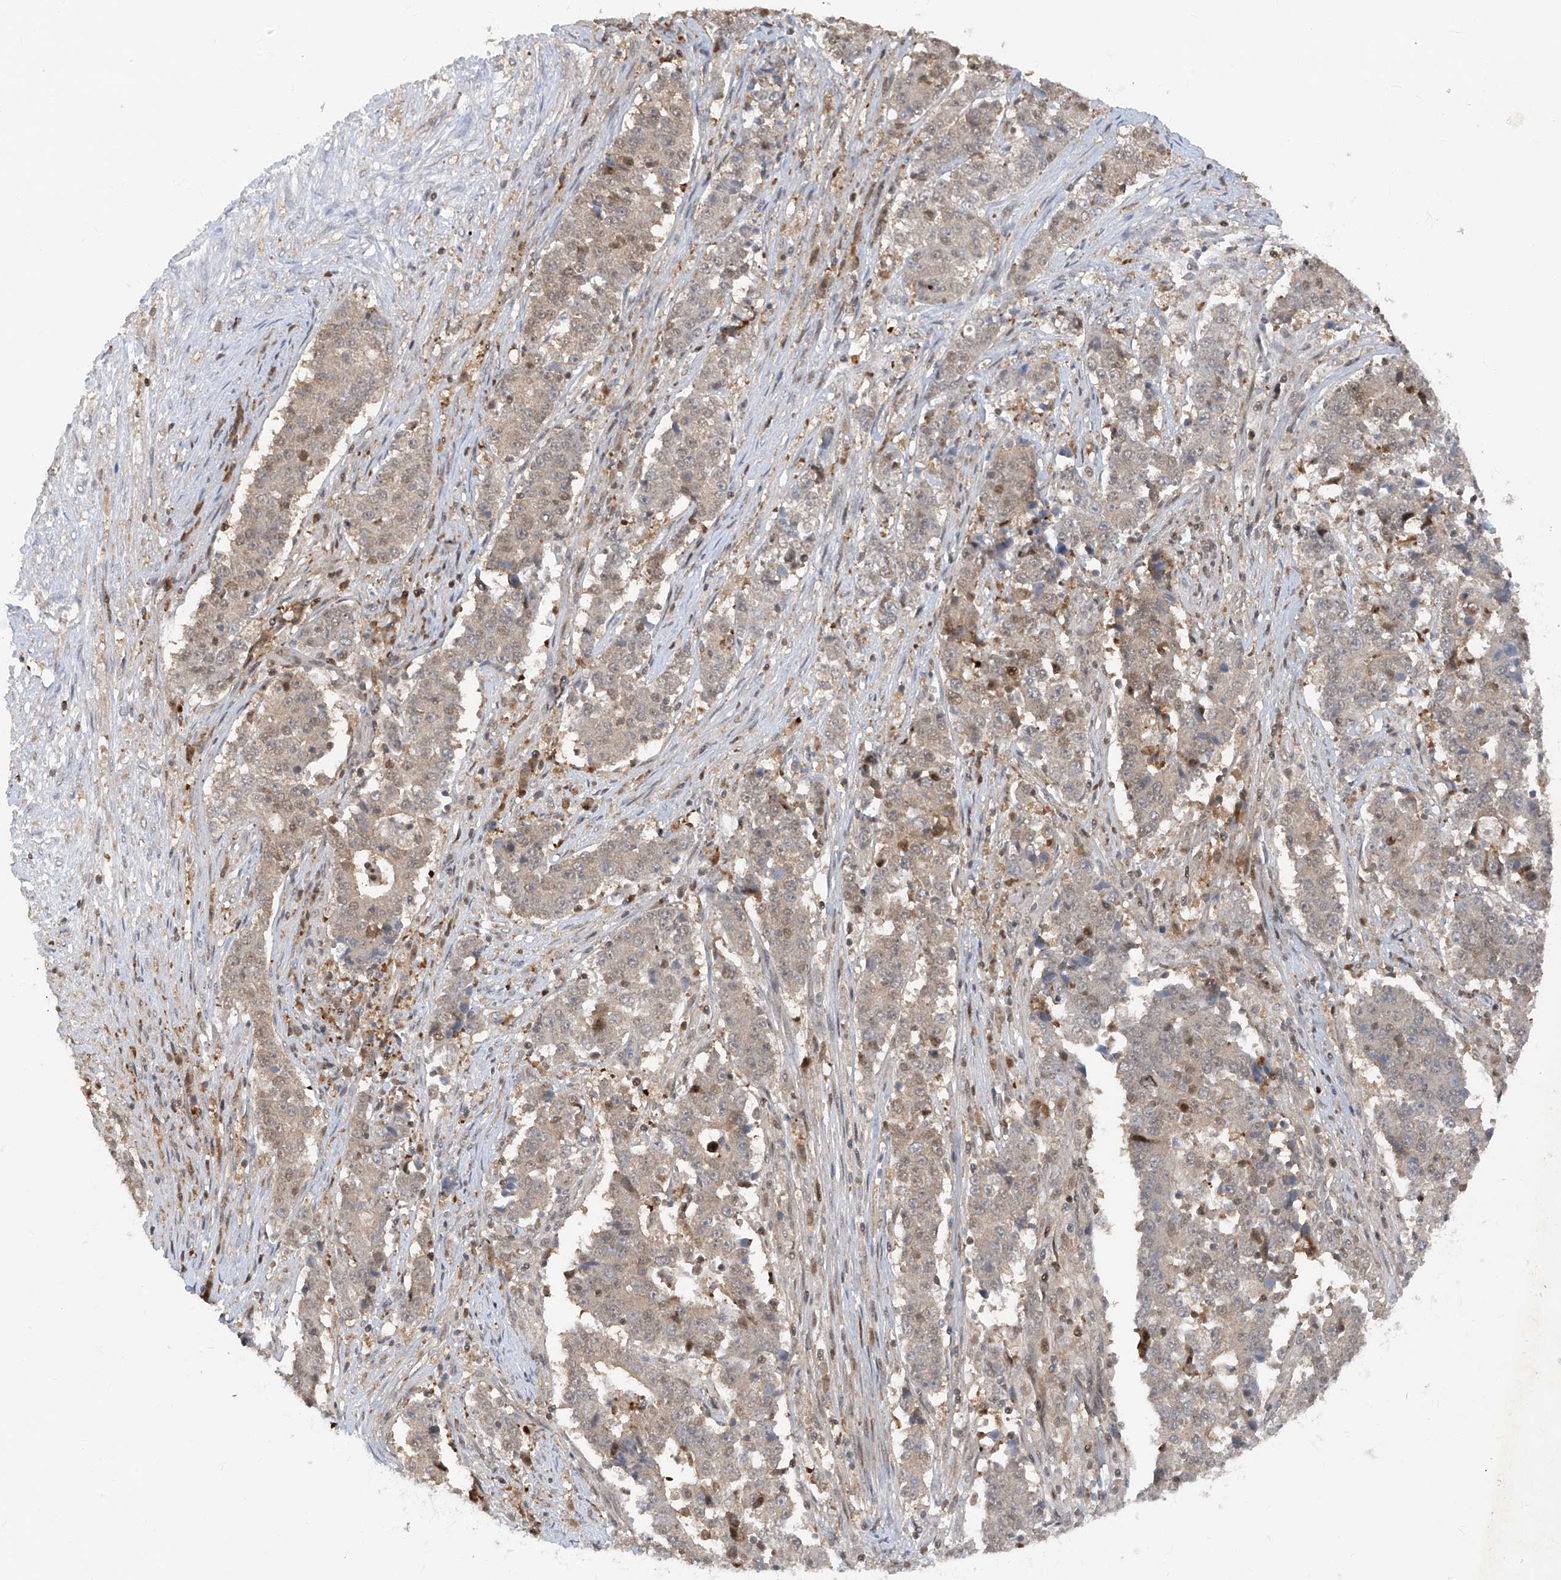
{"staining": {"intensity": "weak", "quantity": "25%-75%", "location": "nuclear"}, "tissue": "stomach cancer", "cell_type": "Tumor cells", "image_type": "cancer", "snomed": [{"axis": "morphology", "description": "Adenocarcinoma, NOS"}, {"axis": "topography", "description": "Stomach"}], "caption": "Immunohistochemistry (IHC) histopathology image of neoplastic tissue: stomach cancer (adenocarcinoma) stained using immunohistochemistry (IHC) shows low levels of weak protein expression localized specifically in the nuclear of tumor cells, appearing as a nuclear brown color.", "gene": "ZNF358", "patient": {"sex": "male", "age": 59}}